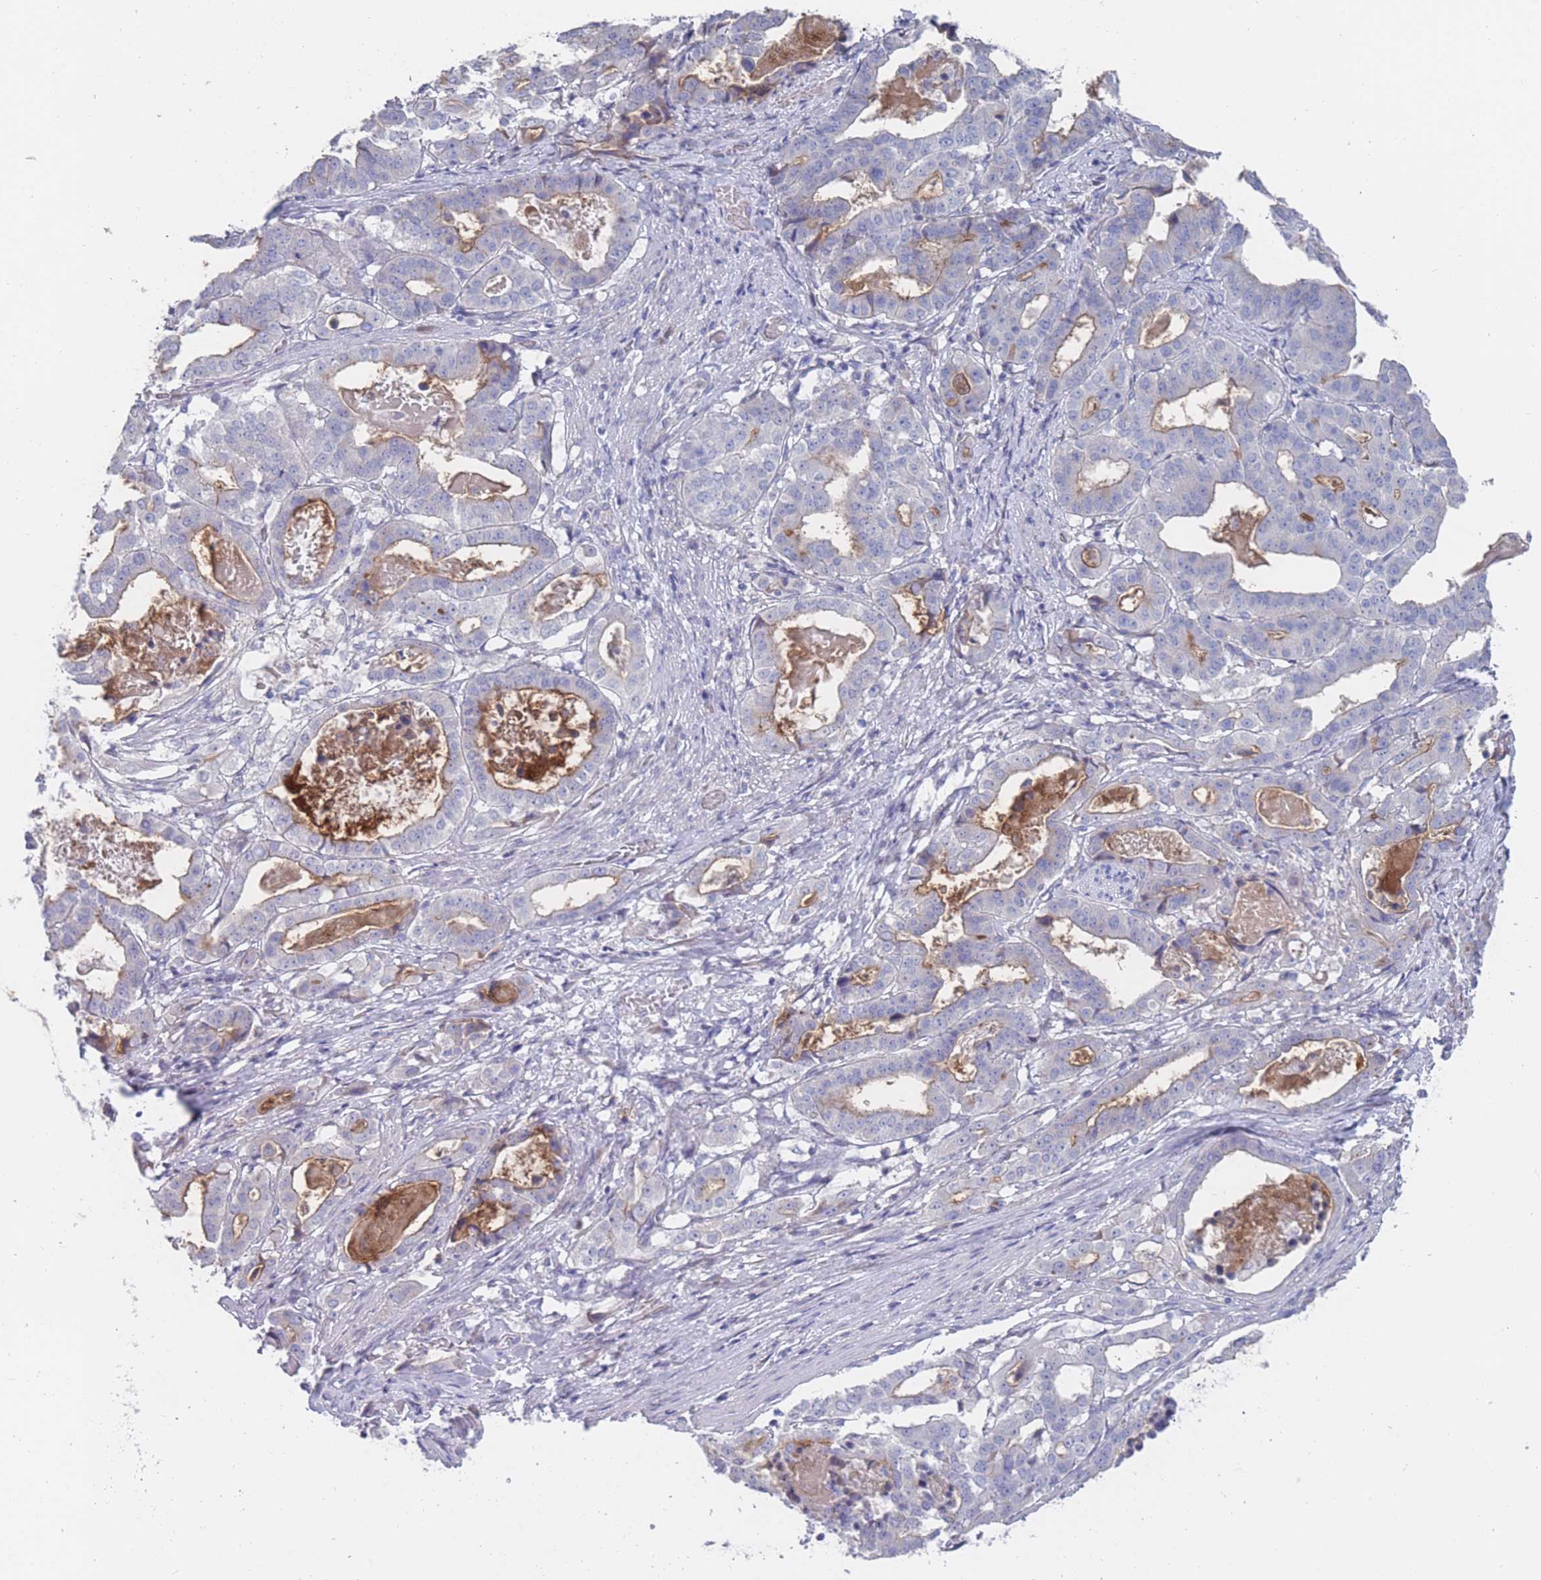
{"staining": {"intensity": "negative", "quantity": "none", "location": "none"}, "tissue": "stomach cancer", "cell_type": "Tumor cells", "image_type": "cancer", "snomed": [{"axis": "morphology", "description": "Adenocarcinoma, NOS"}, {"axis": "topography", "description": "Stomach"}], "caption": "Immunohistochemistry (IHC) photomicrograph of human stomach cancer (adenocarcinoma) stained for a protein (brown), which exhibits no expression in tumor cells. Nuclei are stained in blue.", "gene": "PIGU", "patient": {"sex": "male", "age": 48}}